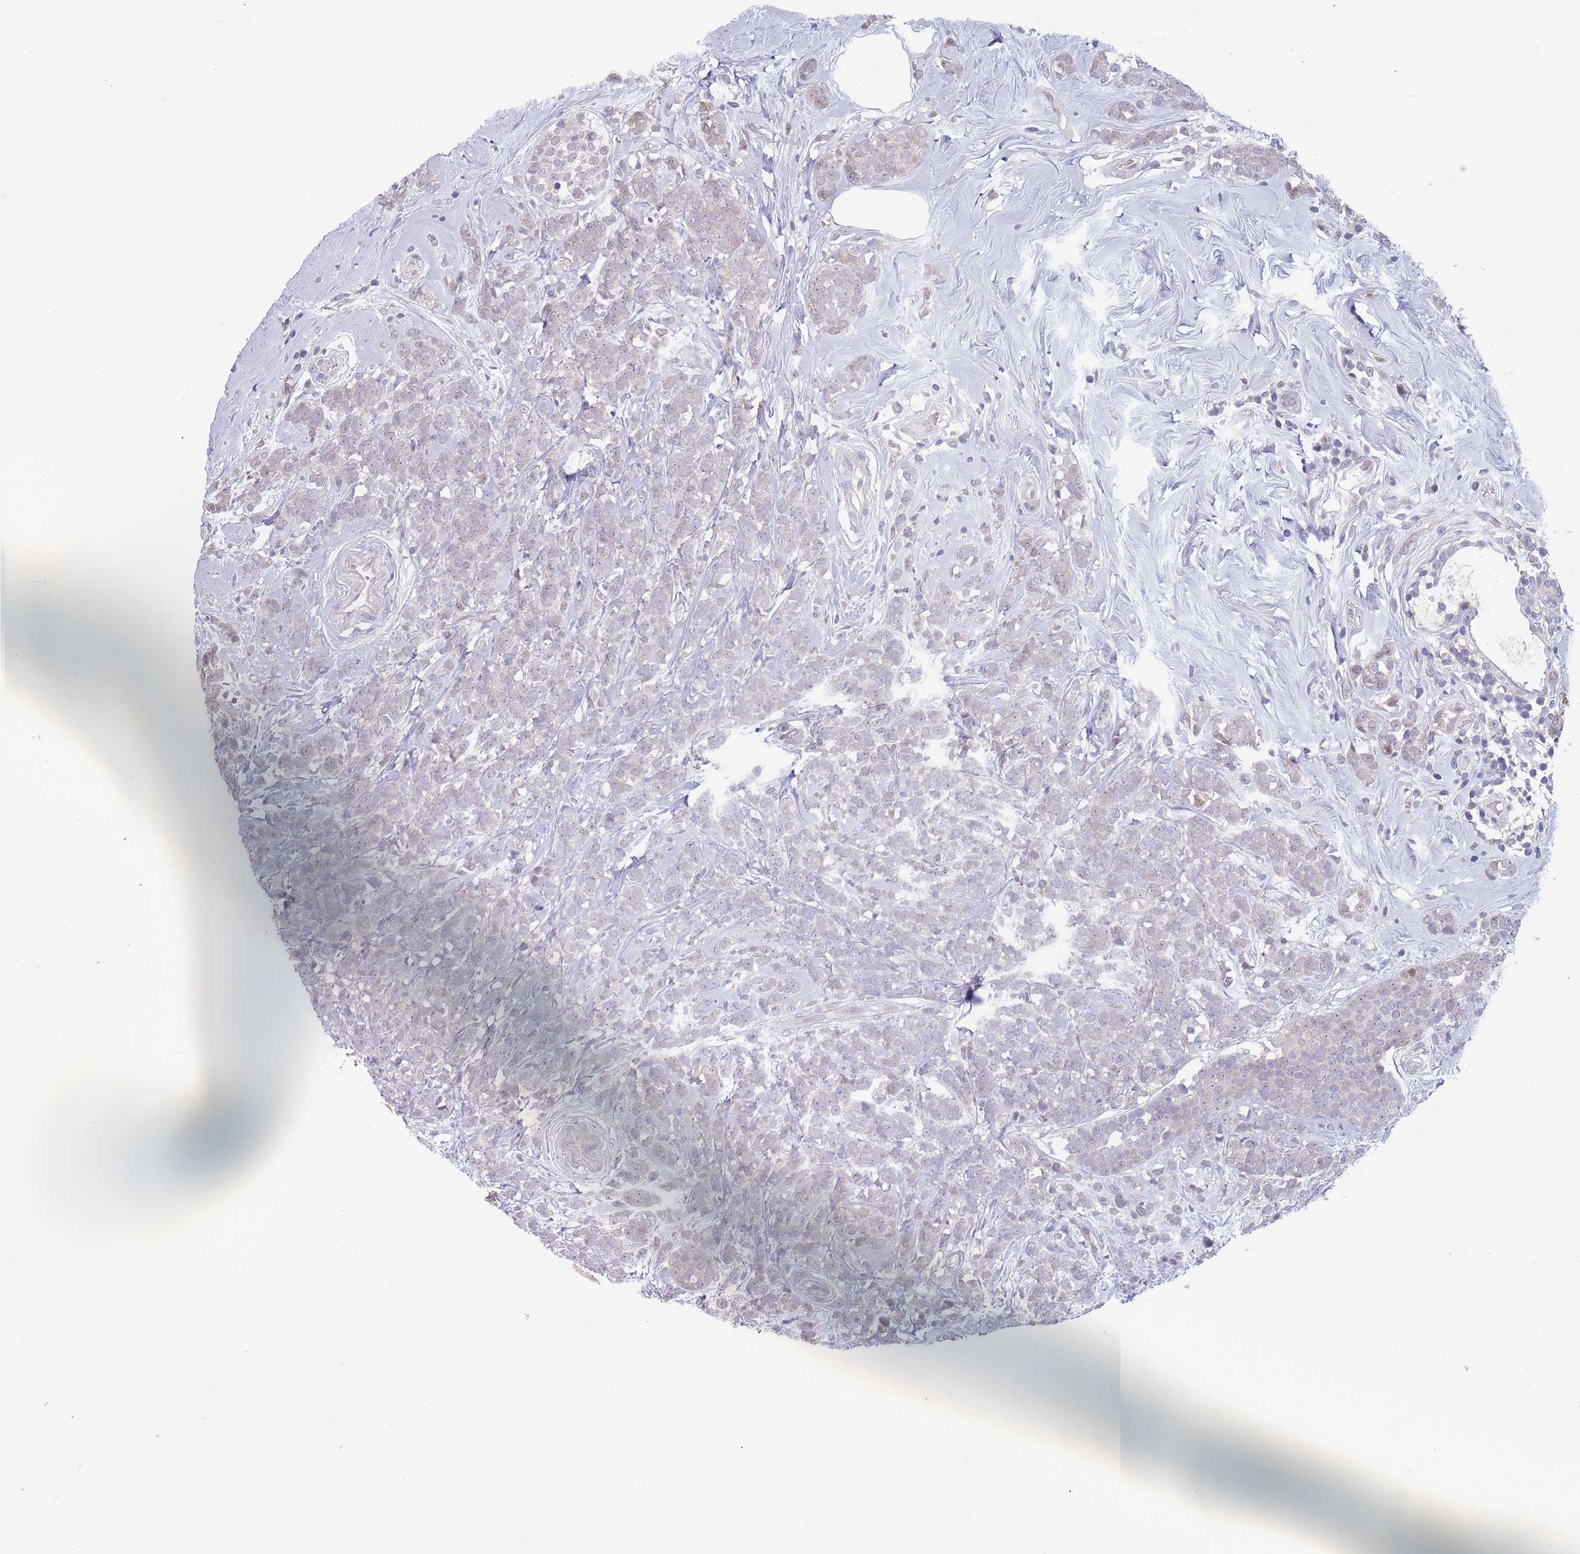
{"staining": {"intensity": "negative", "quantity": "none", "location": "none"}, "tissue": "breast cancer", "cell_type": "Tumor cells", "image_type": "cancer", "snomed": [{"axis": "morphology", "description": "Lobular carcinoma"}, {"axis": "topography", "description": "Breast"}], "caption": "High magnification brightfield microscopy of lobular carcinoma (breast) stained with DAB (brown) and counterstained with hematoxylin (blue): tumor cells show no significant expression.", "gene": "CLNS1A", "patient": {"sex": "female", "age": 58}}